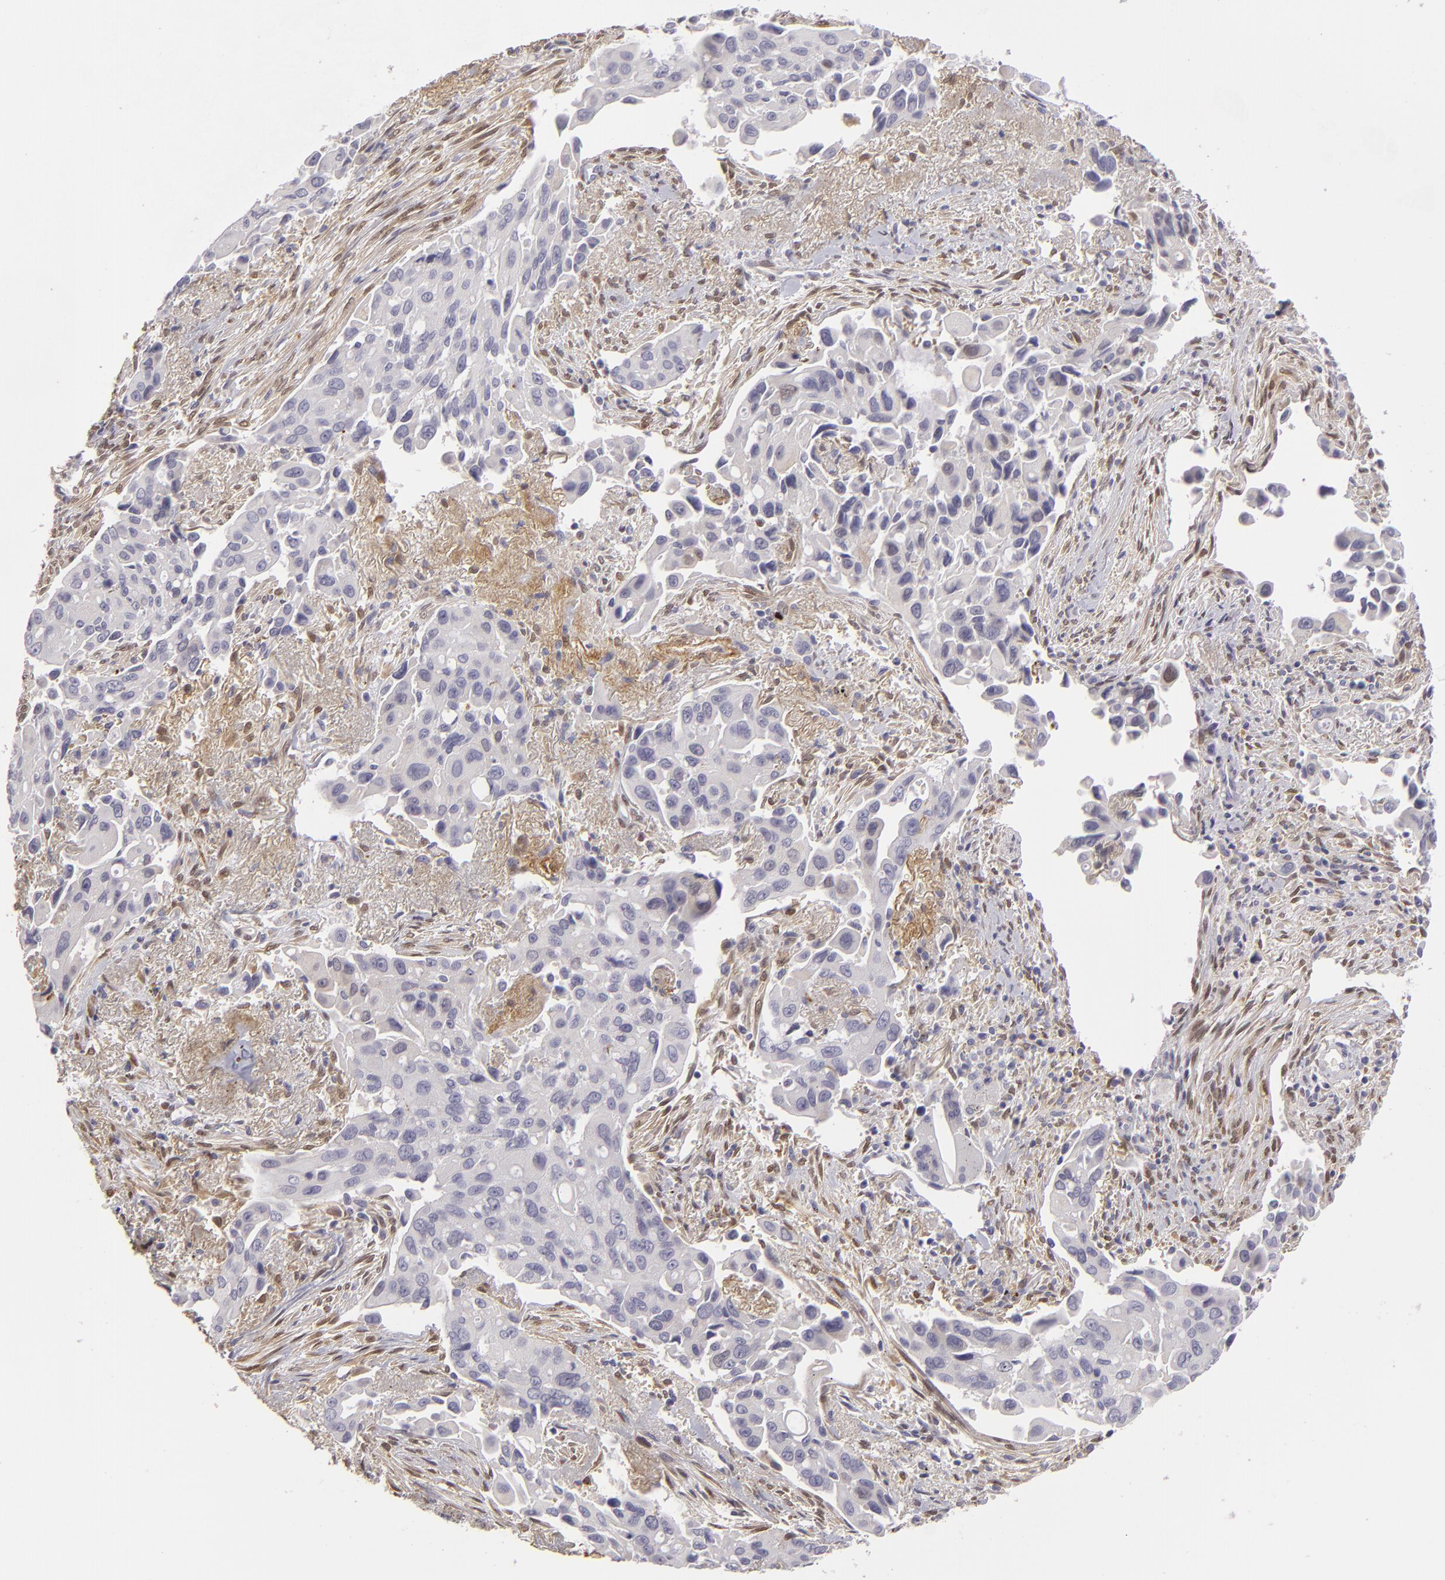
{"staining": {"intensity": "negative", "quantity": "none", "location": "none"}, "tissue": "lung cancer", "cell_type": "Tumor cells", "image_type": "cancer", "snomed": [{"axis": "morphology", "description": "Adenocarcinoma, NOS"}, {"axis": "topography", "description": "Lung"}], "caption": "A micrograph of human lung cancer (adenocarcinoma) is negative for staining in tumor cells.", "gene": "EFS", "patient": {"sex": "male", "age": 68}}